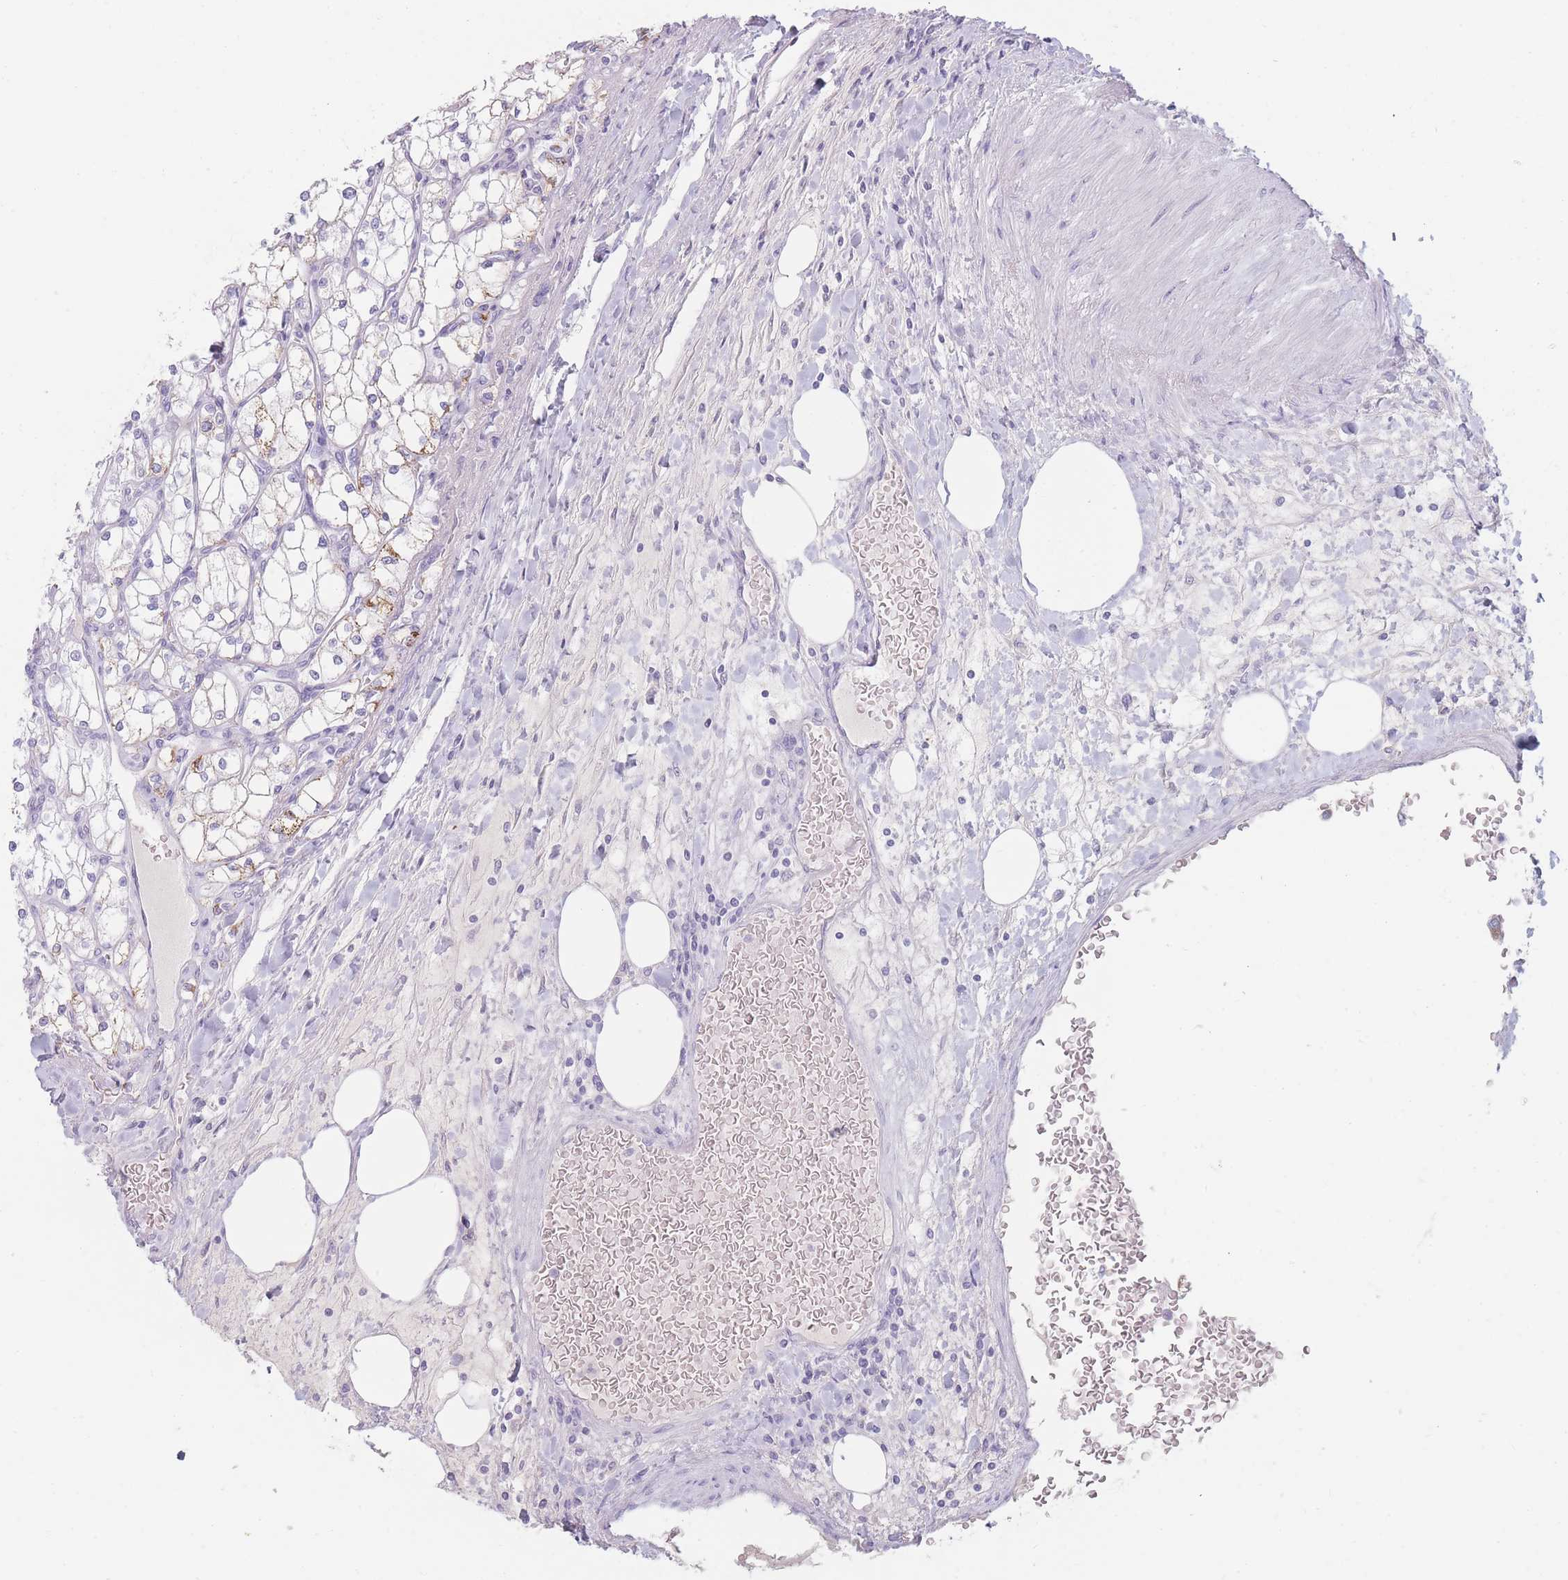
{"staining": {"intensity": "moderate", "quantity": "<25%", "location": "cytoplasmic/membranous"}, "tissue": "renal cancer", "cell_type": "Tumor cells", "image_type": "cancer", "snomed": [{"axis": "morphology", "description": "Adenocarcinoma, NOS"}, {"axis": "topography", "description": "Kidney"}], "caption": "The photomicrograph demonstrates staining of renal adenocarcinoma, revealing moderate cytoplasmic/membranous protein staining (brown color) within tumor cells. Nuclei are stained in blue.", "gene": "GPR12", "patient": {"sex": "male", "age": 80}}